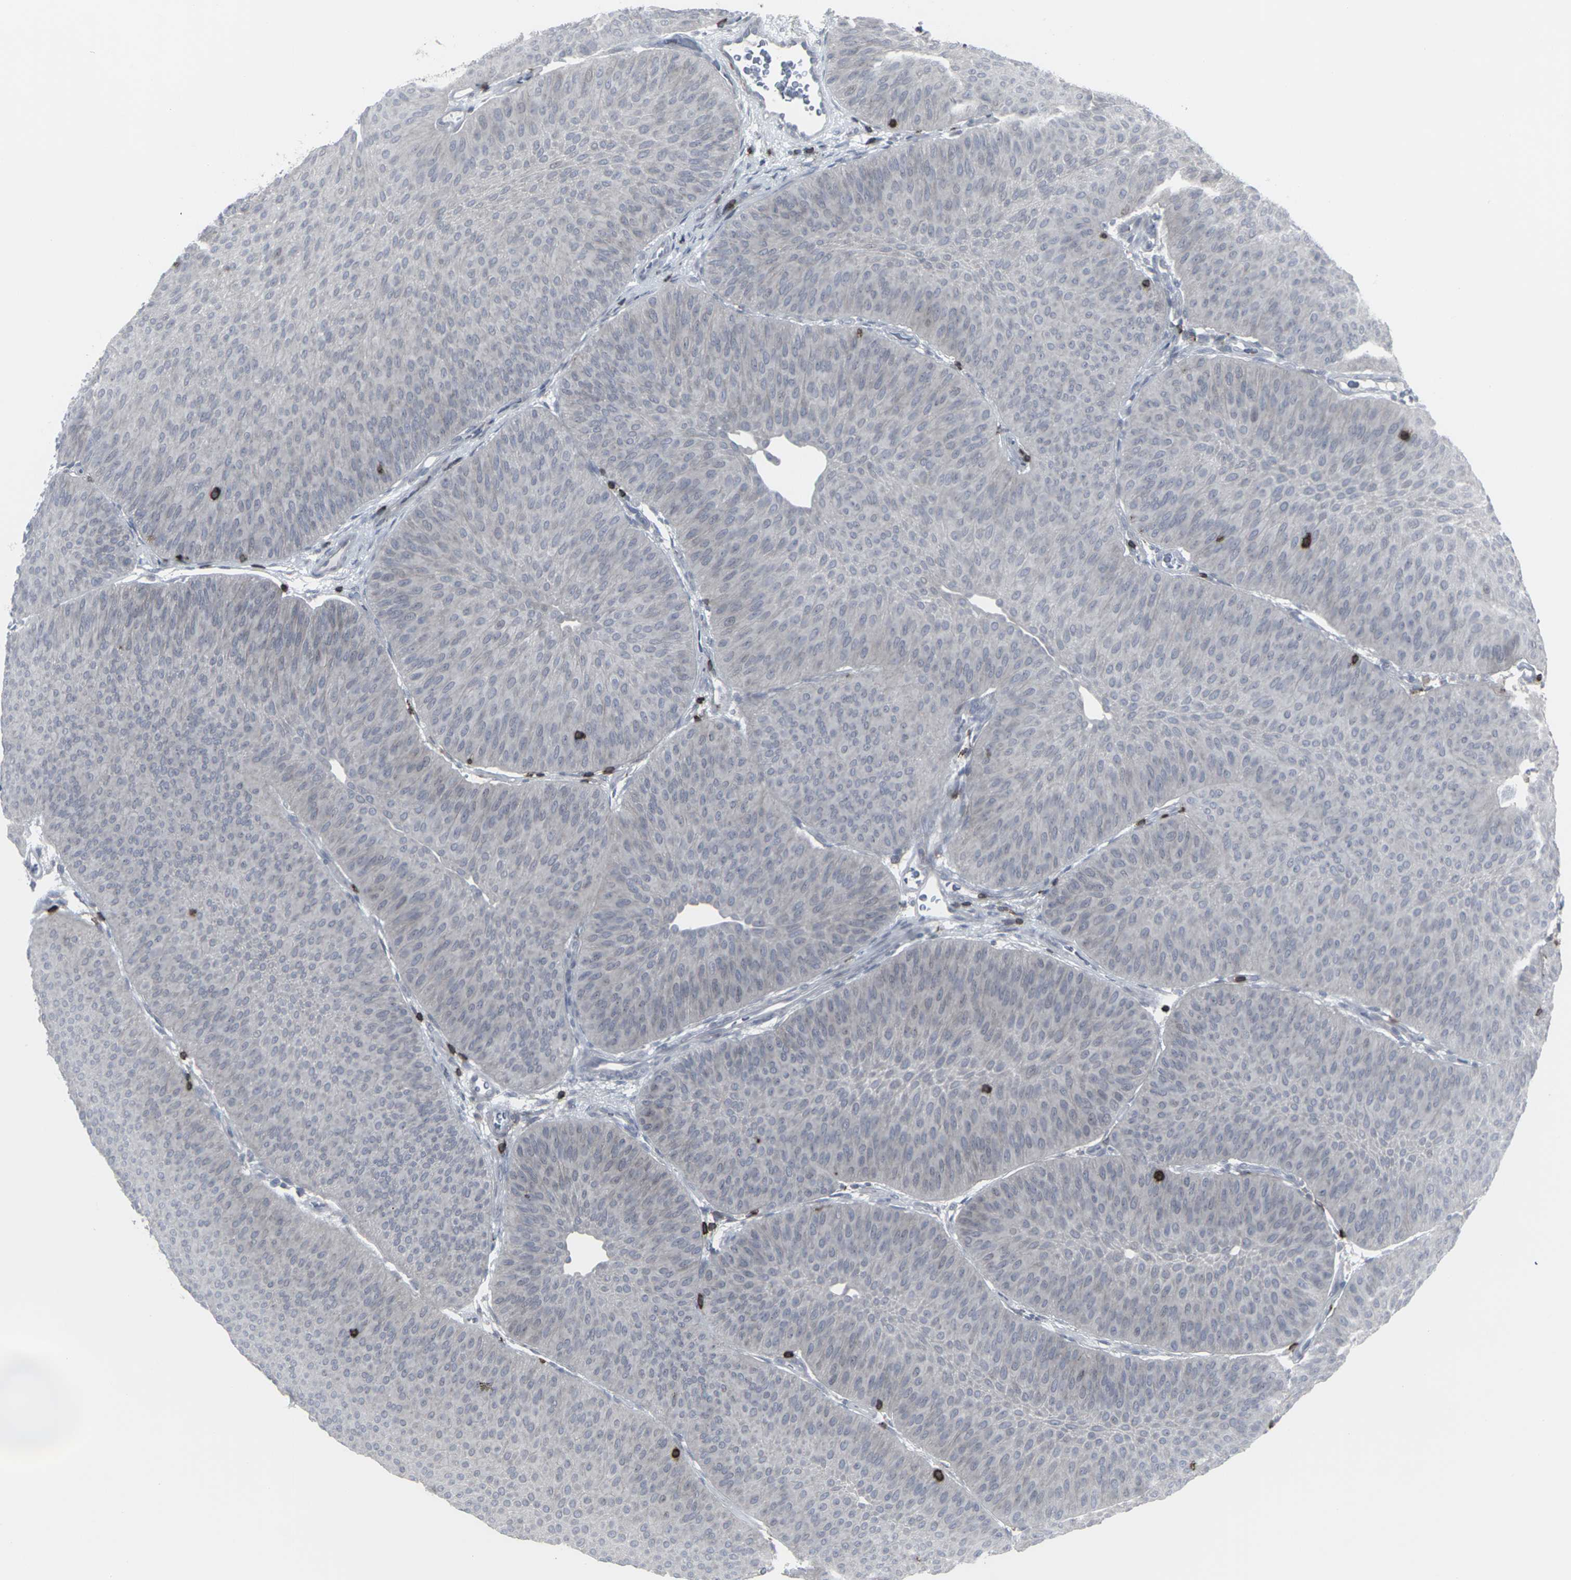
{"staining": {"intensity": "negative", "quantity": "none", "location": "none"}, "tissue": "urothelial cancer", "cell_type": "Tumor cells", "image_type": "cancer", "snomed": [{"axis": "morphology", "description": "Urothelial carcinoma, Low grade"}, {"axis": "topography", "description": "Urinary bladder"}], "caption": "Immunohistochemistry micrograph of neoplastic tissue: human urothelial cancer stained with DAB (3,3'-diaminobenzidine) shows no significant protein expression in tumor cells.", "gene": "APOBEC2", "patient": {"sex": "female", "age": 60}}